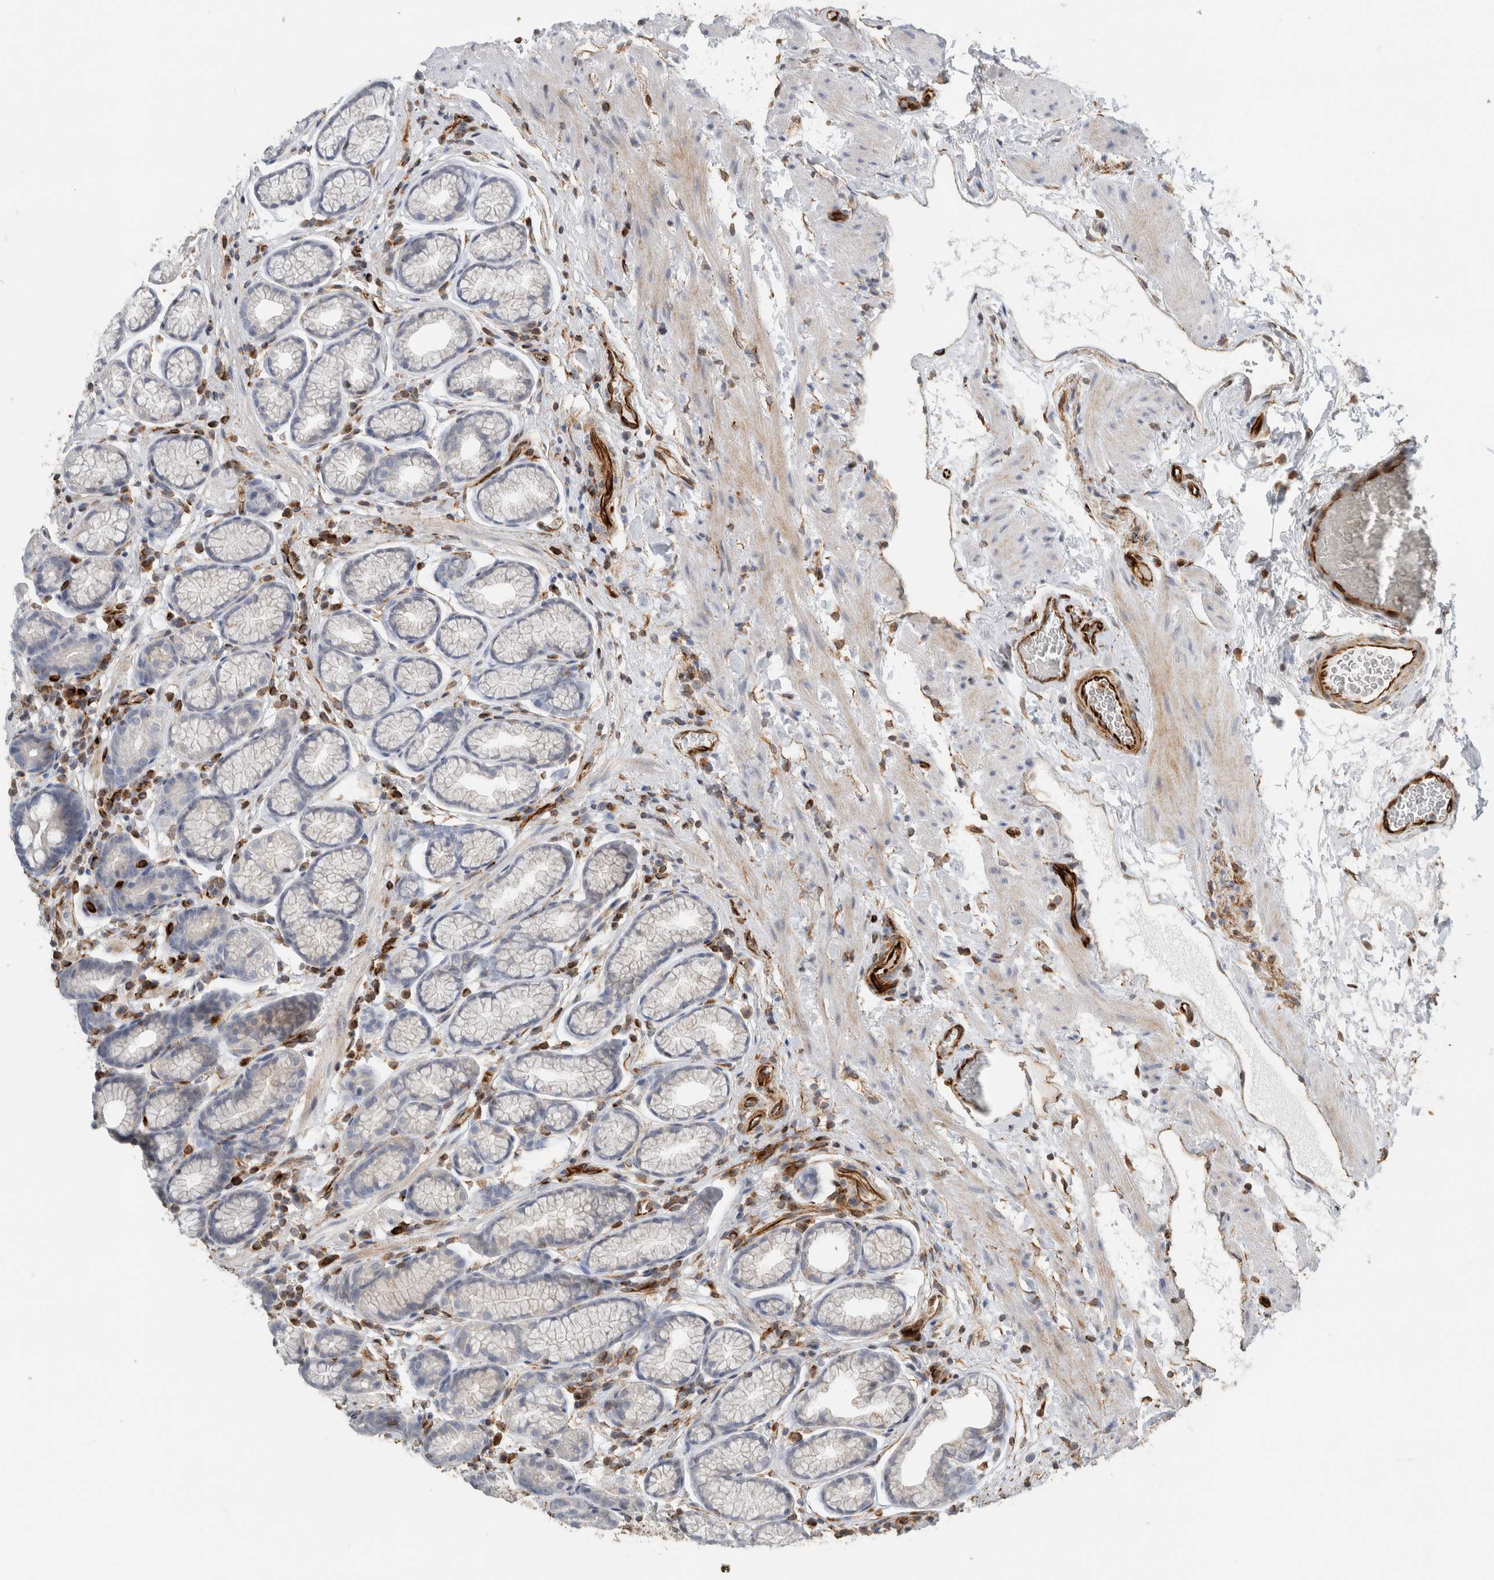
{"staining": {"intensity": "negative", "quantity": "none", "location": "none"}, "tissue": "stomach", "cell_type": "Glandular cells", "image_type": "normal", "snomed": [{"axis": "morphology", "description": "Normal tissue, NOS"}, {"axis": "topography", "description": "Stomach"}], "caption": "DAB (3,3'-diaminobenzidine) immunohistochemical staining of unremarkable stomach reveals no significant positivity in glandular cells.", "gene": "LY86", "patient": {"sex": "male", "age": 42}}